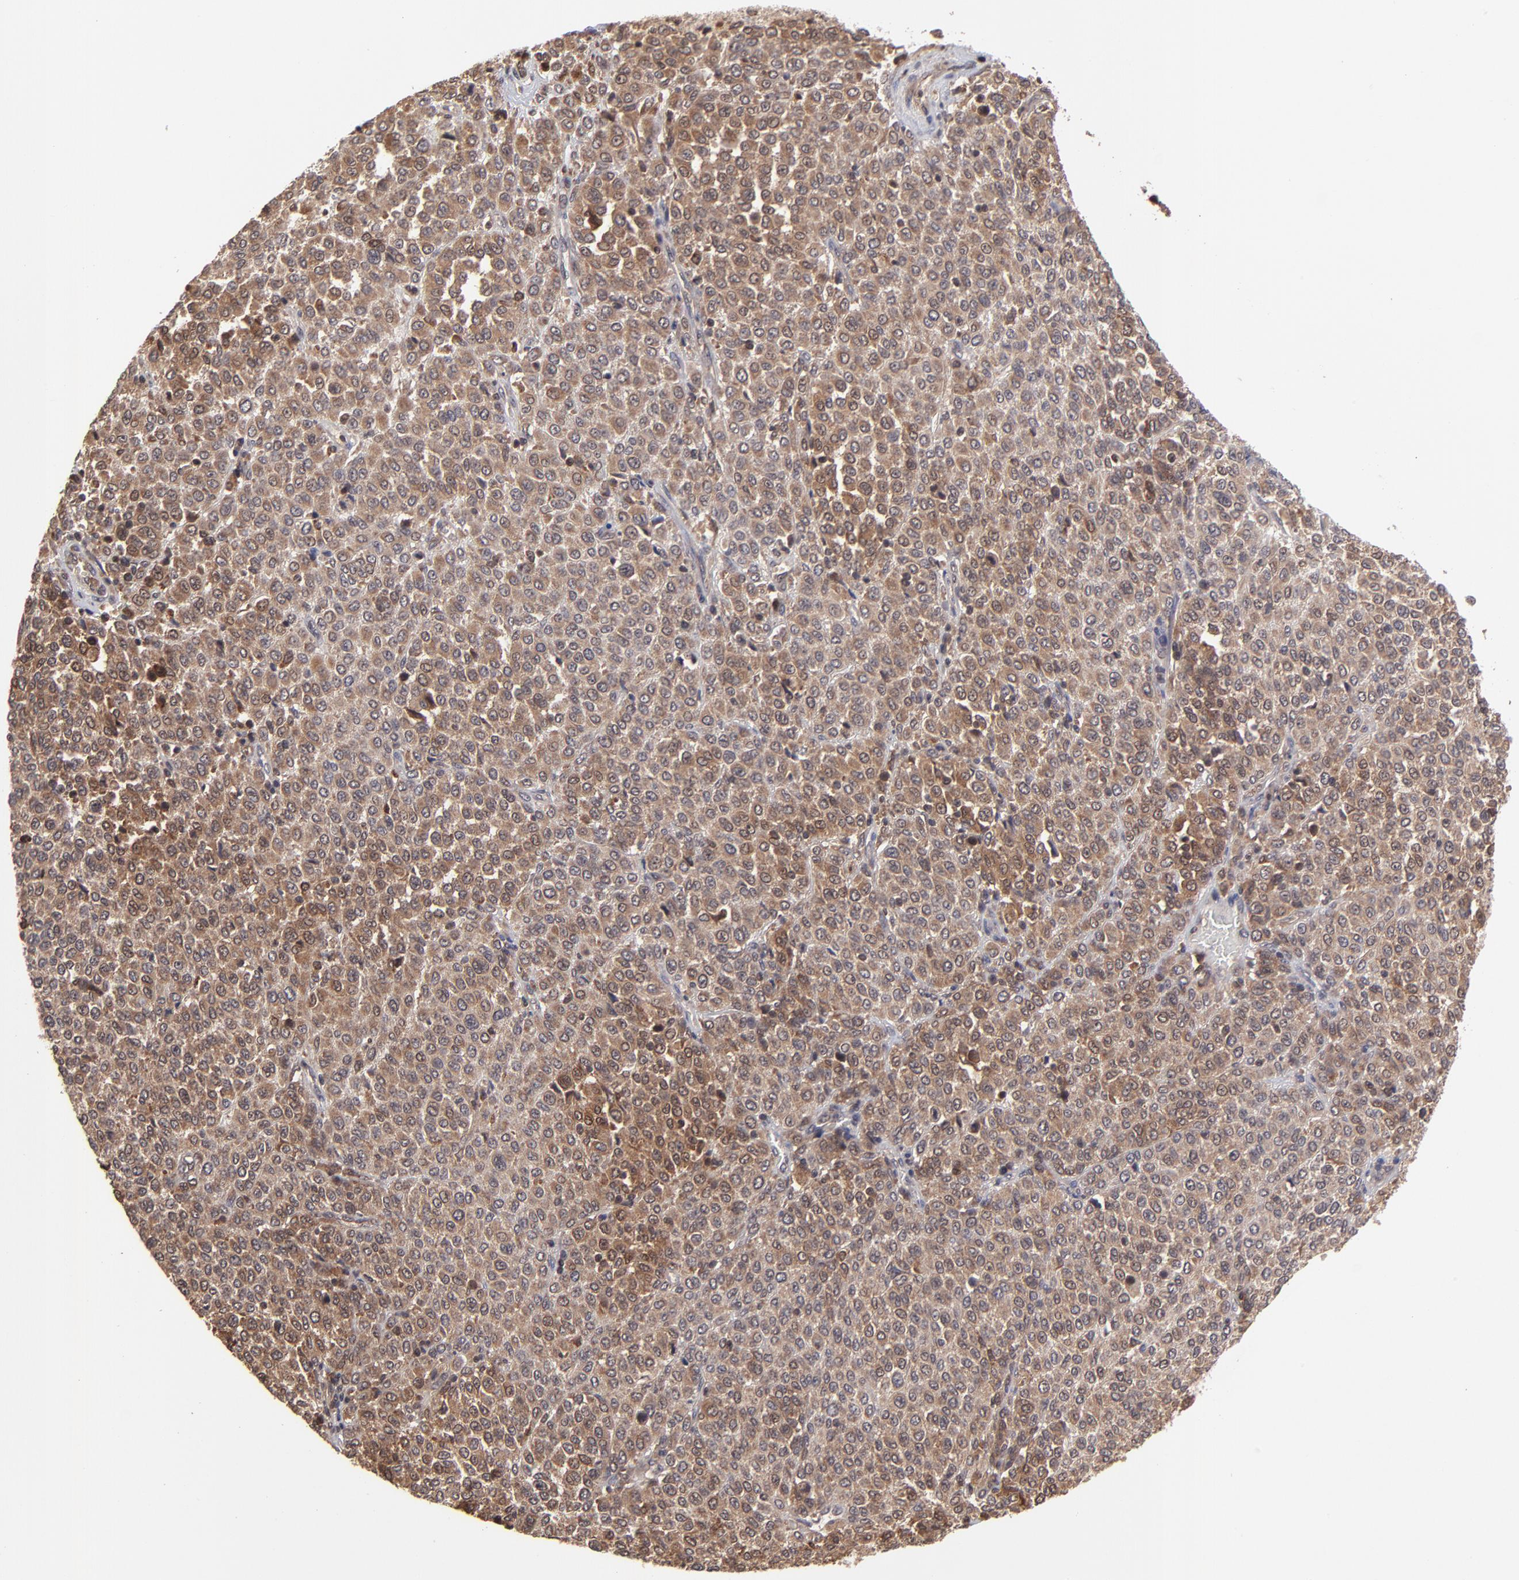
{"staining": {"intensity": "moderate", "quantity": ">75%", "location": "cytoplasmic/membranous"}, "tissue": "melanoma", "cell_type": "Tumor cells", "image_type": "cancer", "snomed": [{"axis": "morphology", "description": "Malignant melanoma, Metastatic site"}, {"axis": "topography", "description": "Pancreas"}], "caption": "Malignant melanoma (metastatic site) tissue exhibits moderate cytoplasmic/membranous positivity in approximately >75% of tumor cells, visualized by immunohistochemistry.", "gene": "UBE2L6", "patient": {"sex": "female", "age": 30}}